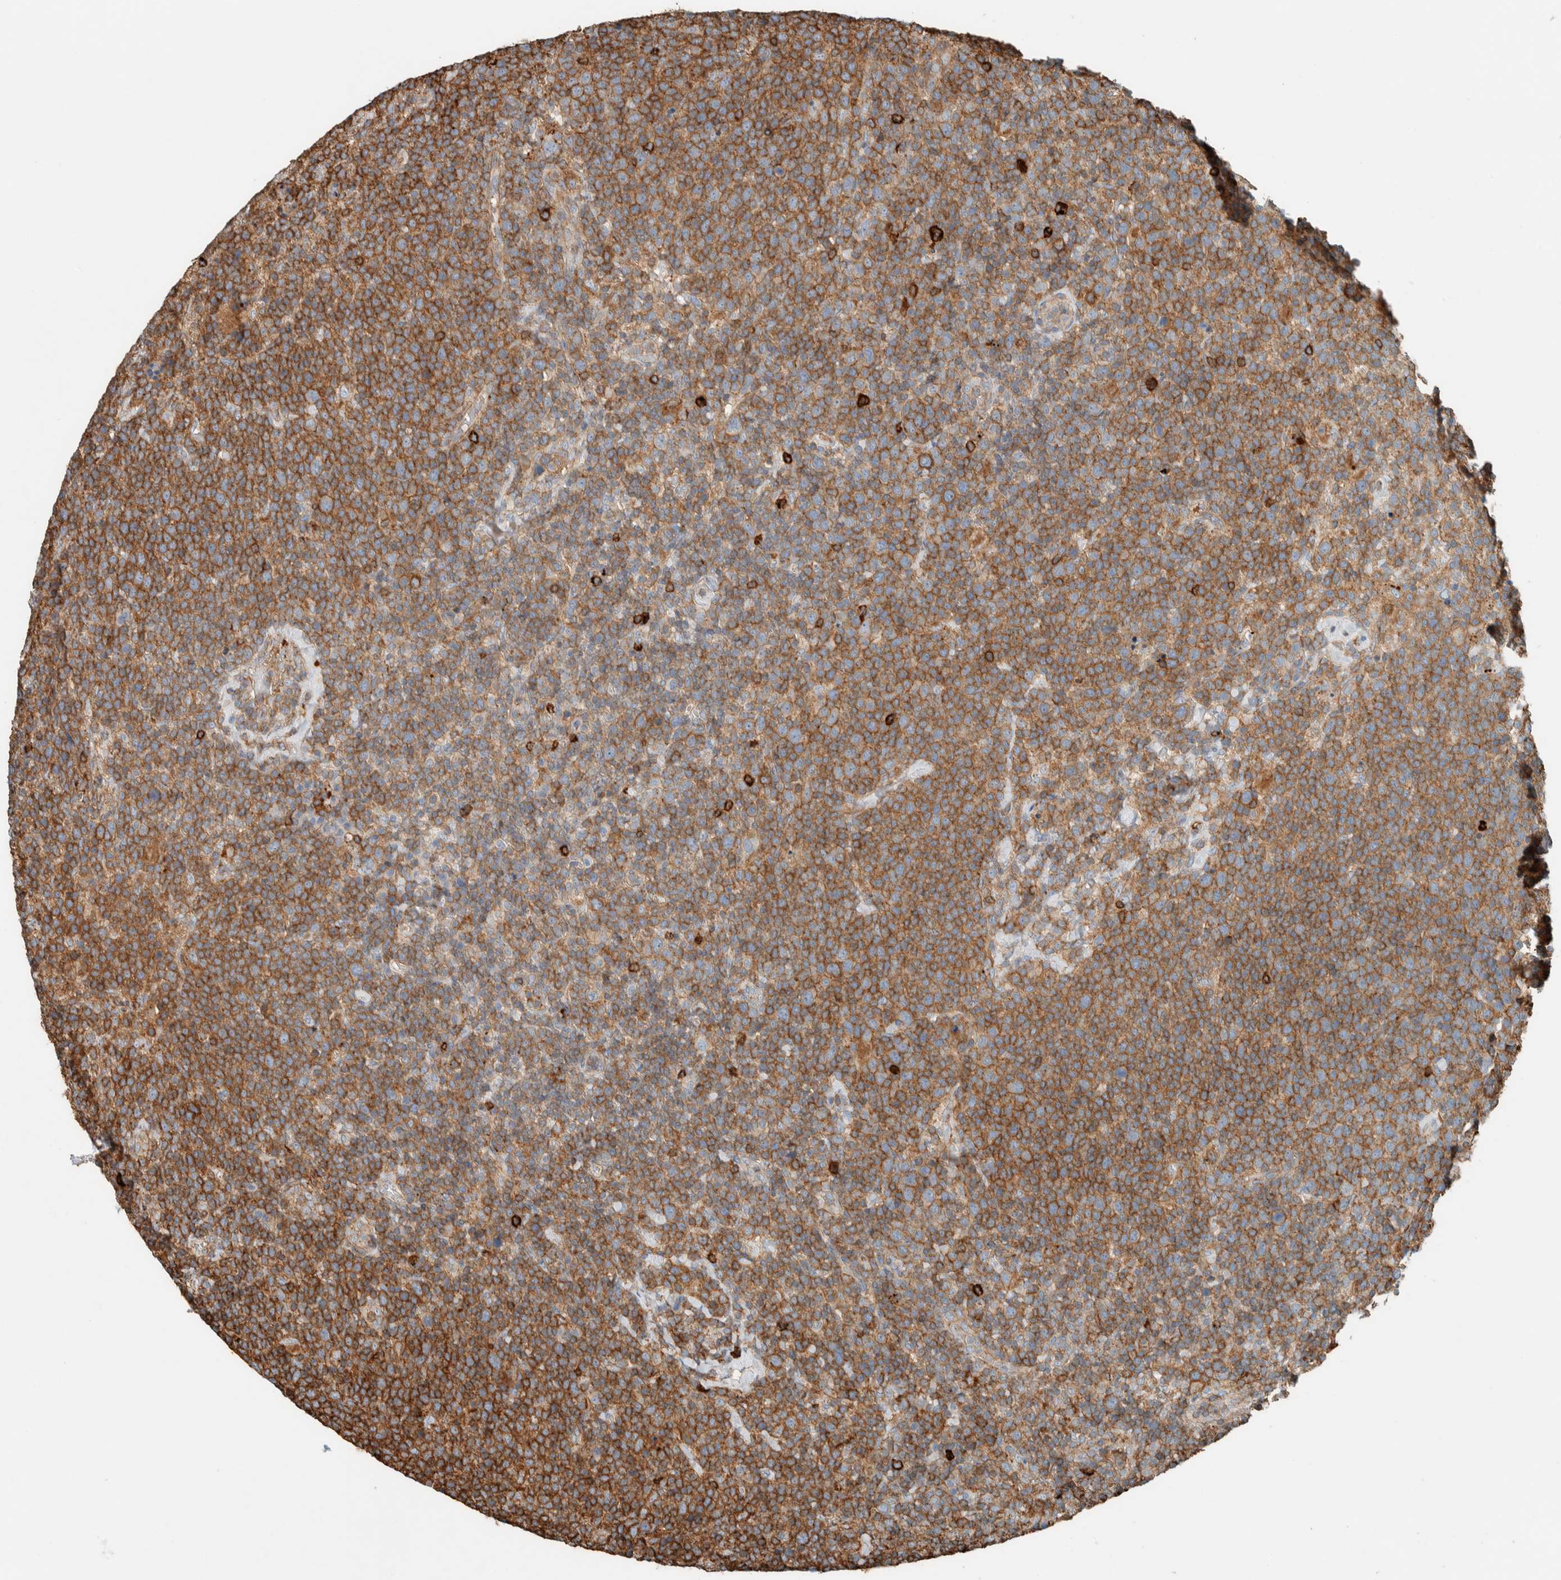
{"staining": {"intensity": "moderate", "quantity": ">75%", "location": "cytoplasmic/membranous"}, "tissue": "lymphoma", "cell_type": "Tumor cells", "image_type": "cancer", "snomed": [{"axis": "morphology", "description": "Malignant lymphoma, non-Hodgkin's type, High grade"}, {"axis": "topography", "description": "Lymph node"}], "caption": "This image displays IHC staining of lymphoma, with medium moderate cytoplasmic/membranous positivity in about >75% of tumor cells.", "gene": "CTBP2", "patient": {"sex": "male", "age": 61}}